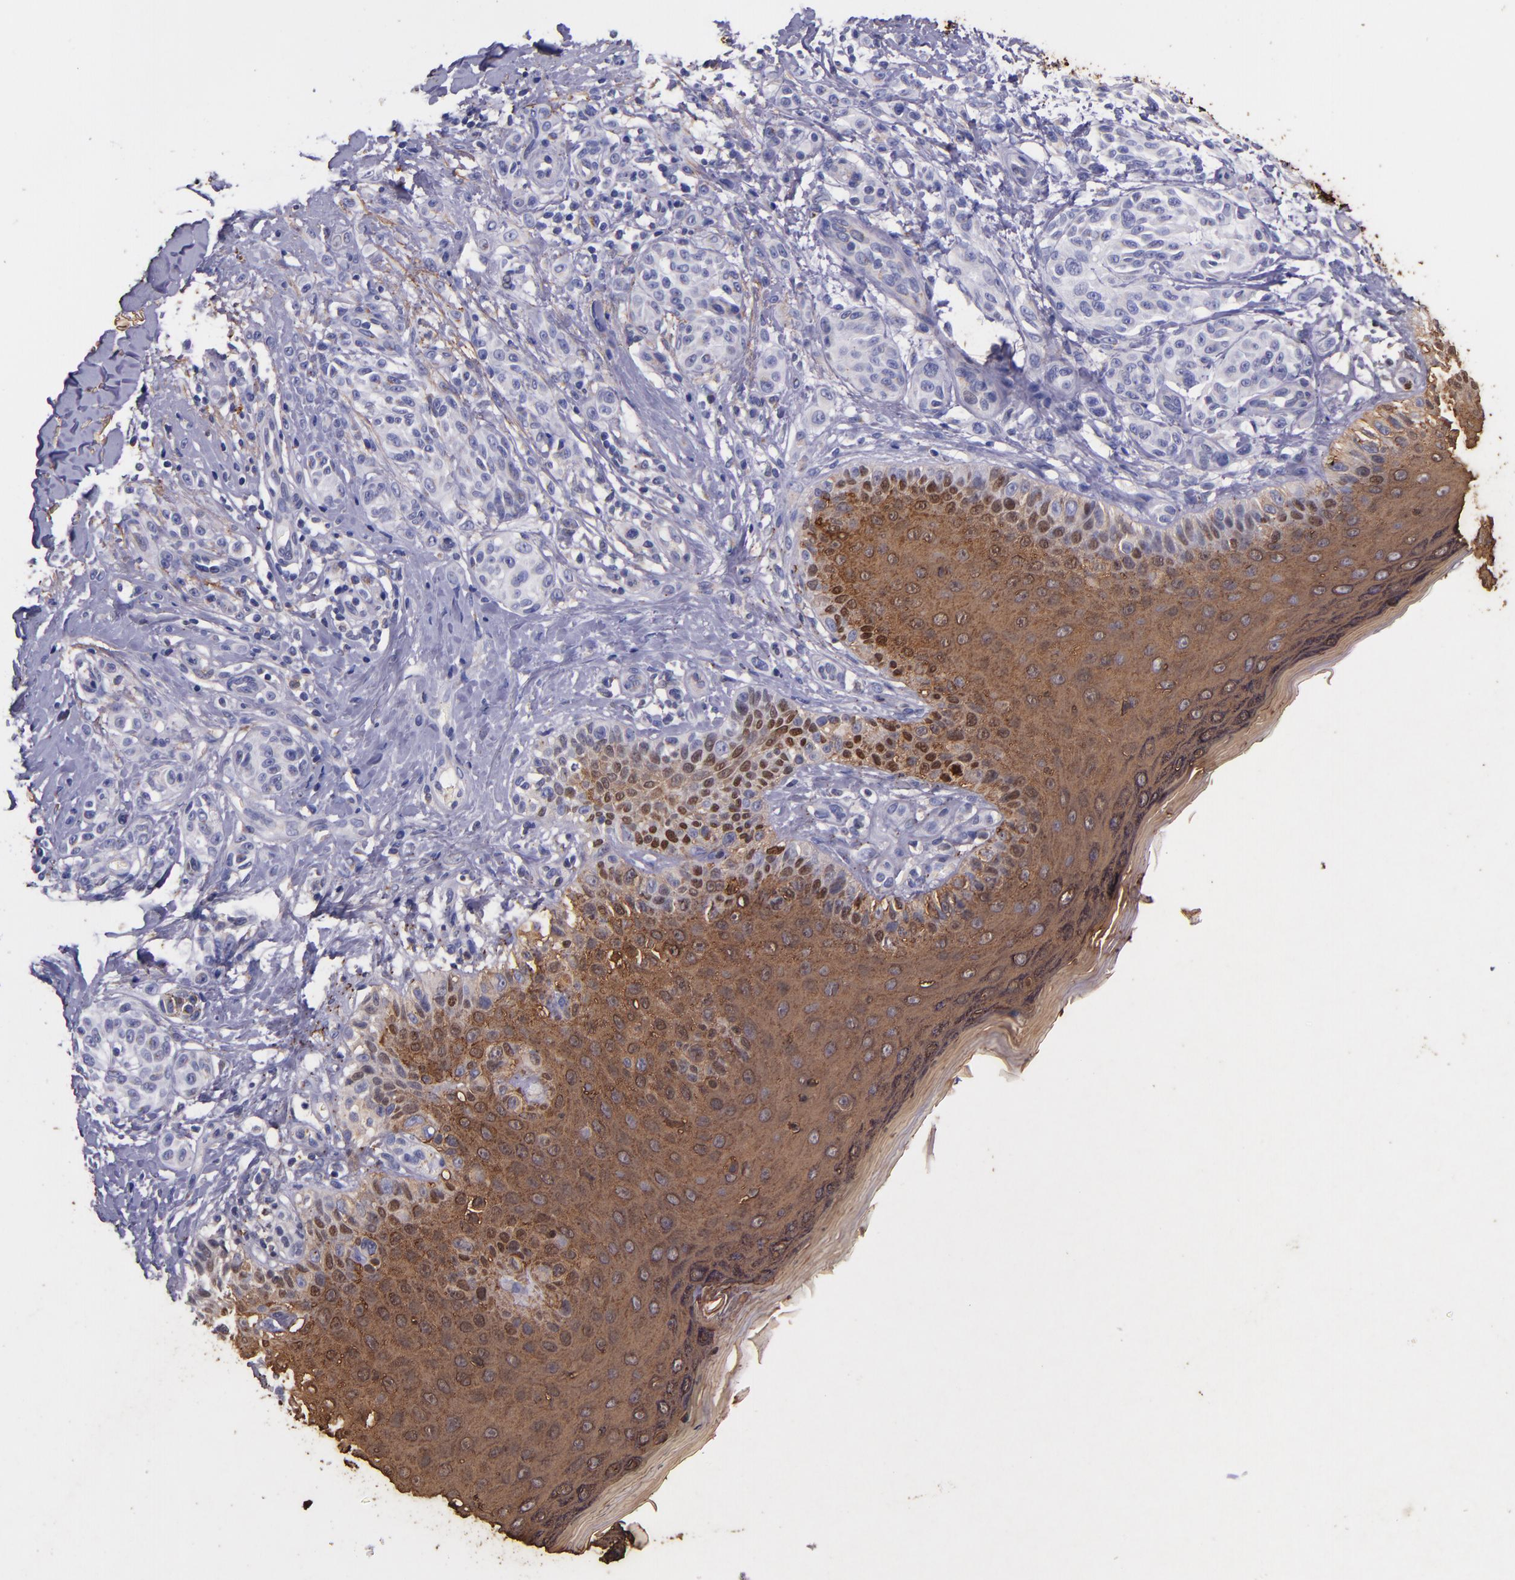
{"staining": {"intensity": "negative", "quantity": "none", "location": "none"}, "tissue": "melanoma", "cell_type": "Tumor cells", "image_type": "cancer", "snomed": [{"axis": "morphology", "description": "Malignant melanoma, NOS"}, {"axis": "topography", "description": "Skin"}], "caption": "Histopathology image shows no significant protein expression in tumor cells of melanoma. The staining is performed using DAB brown chromogen with nuclei counter-stained in using hematoxylin.", "gene": "IVL", "patient": {"sex": "male", "age": 57}}